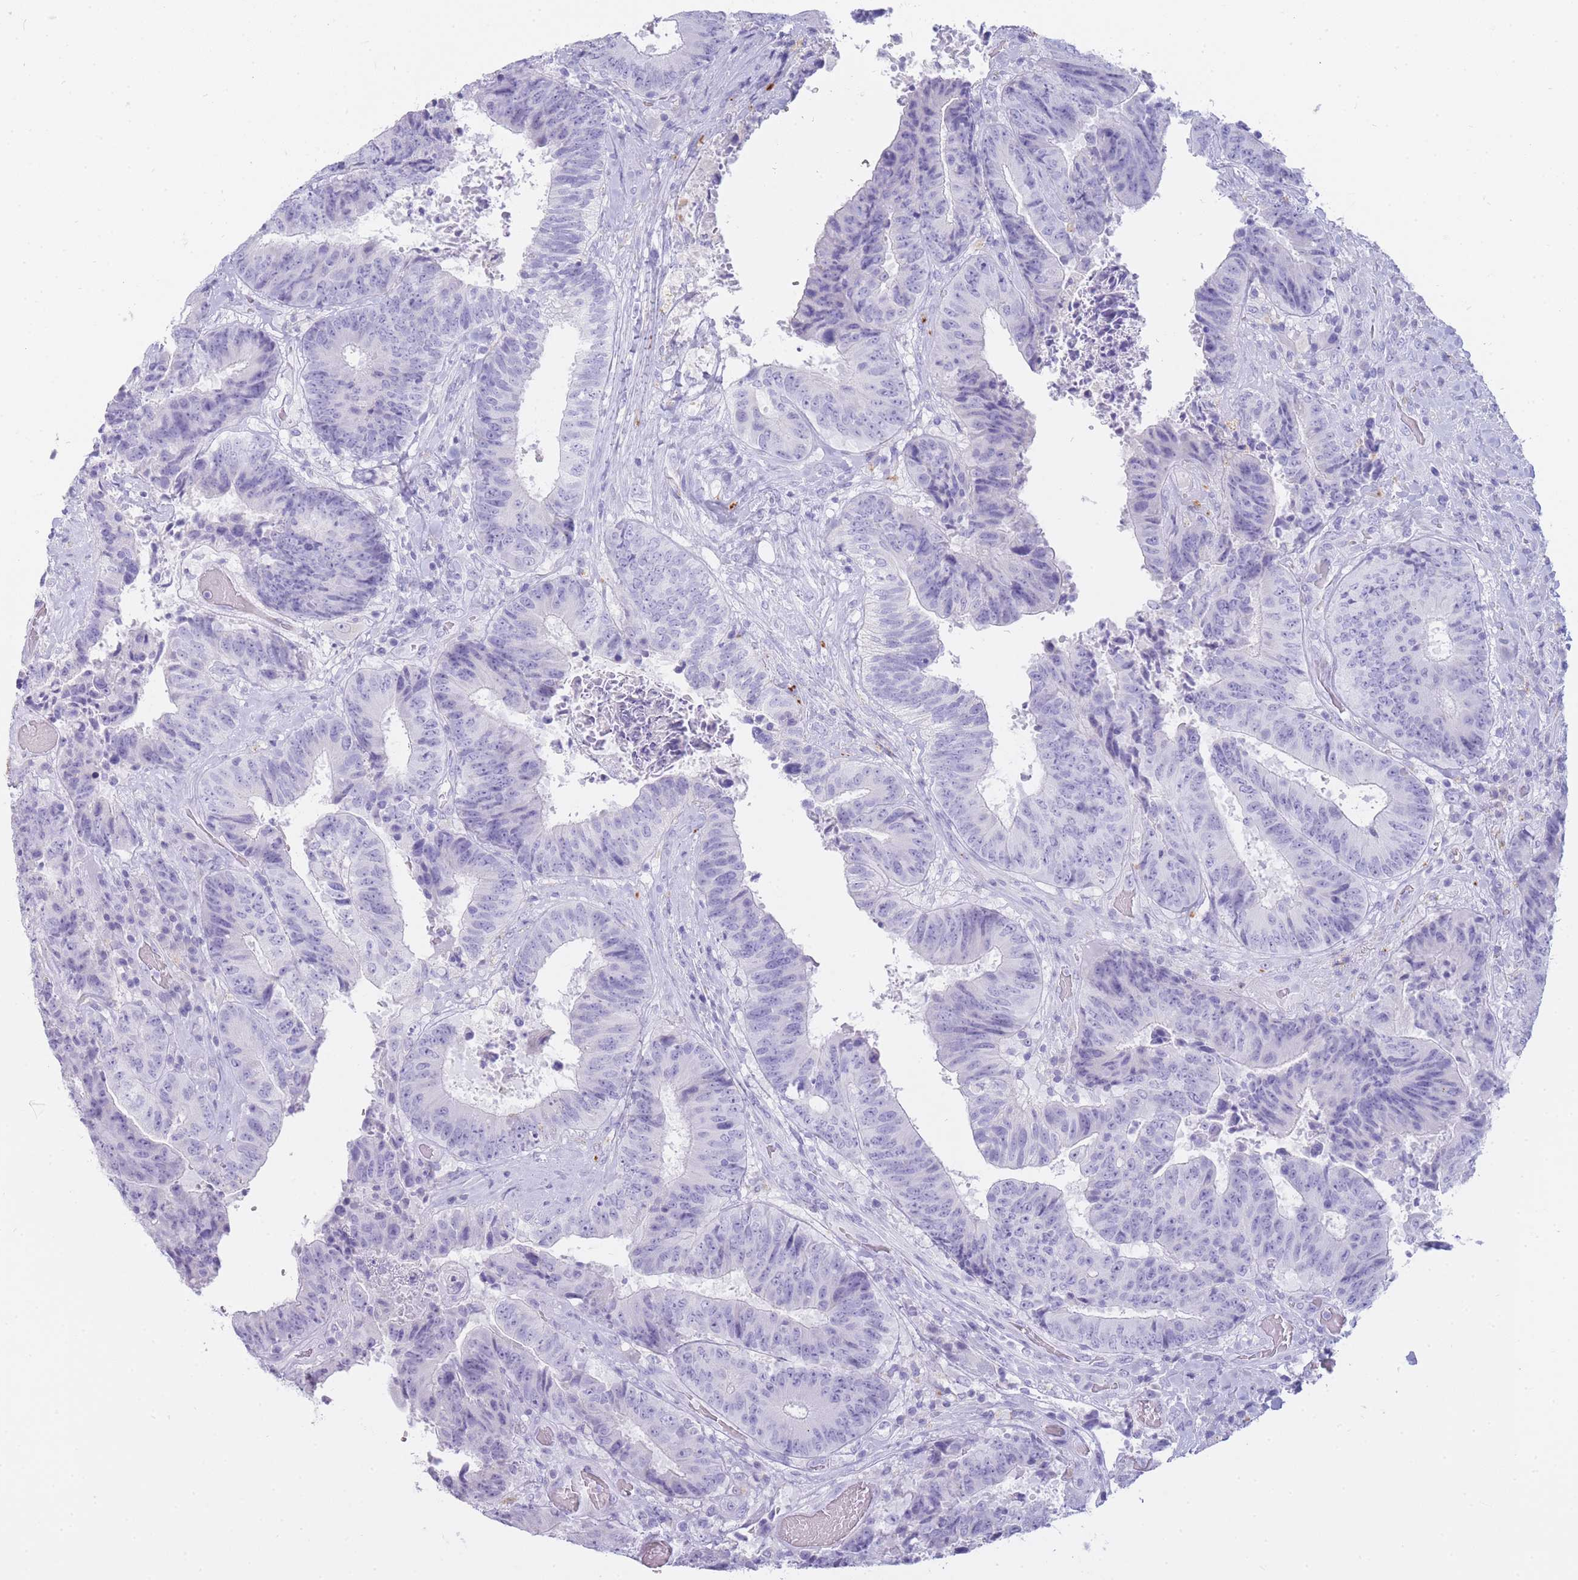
{"staining": {"intensity": "negative", "quantity": "none", "location": "none"}, "tissue": "colorectal cancer", "cell_type": "Tumor cells", "image_type": "cancer", "snomed": [{"axis": "morphology", "description": "Adenocarcinoma, NOS"}, {"axis": "topography", "description": "Rectum"}], "caption": "There is no significant expression in tumor cells of colorectal adenocarcinoma.", "gene": "GAA", "patient": {"sex": "male", "age": 72}}